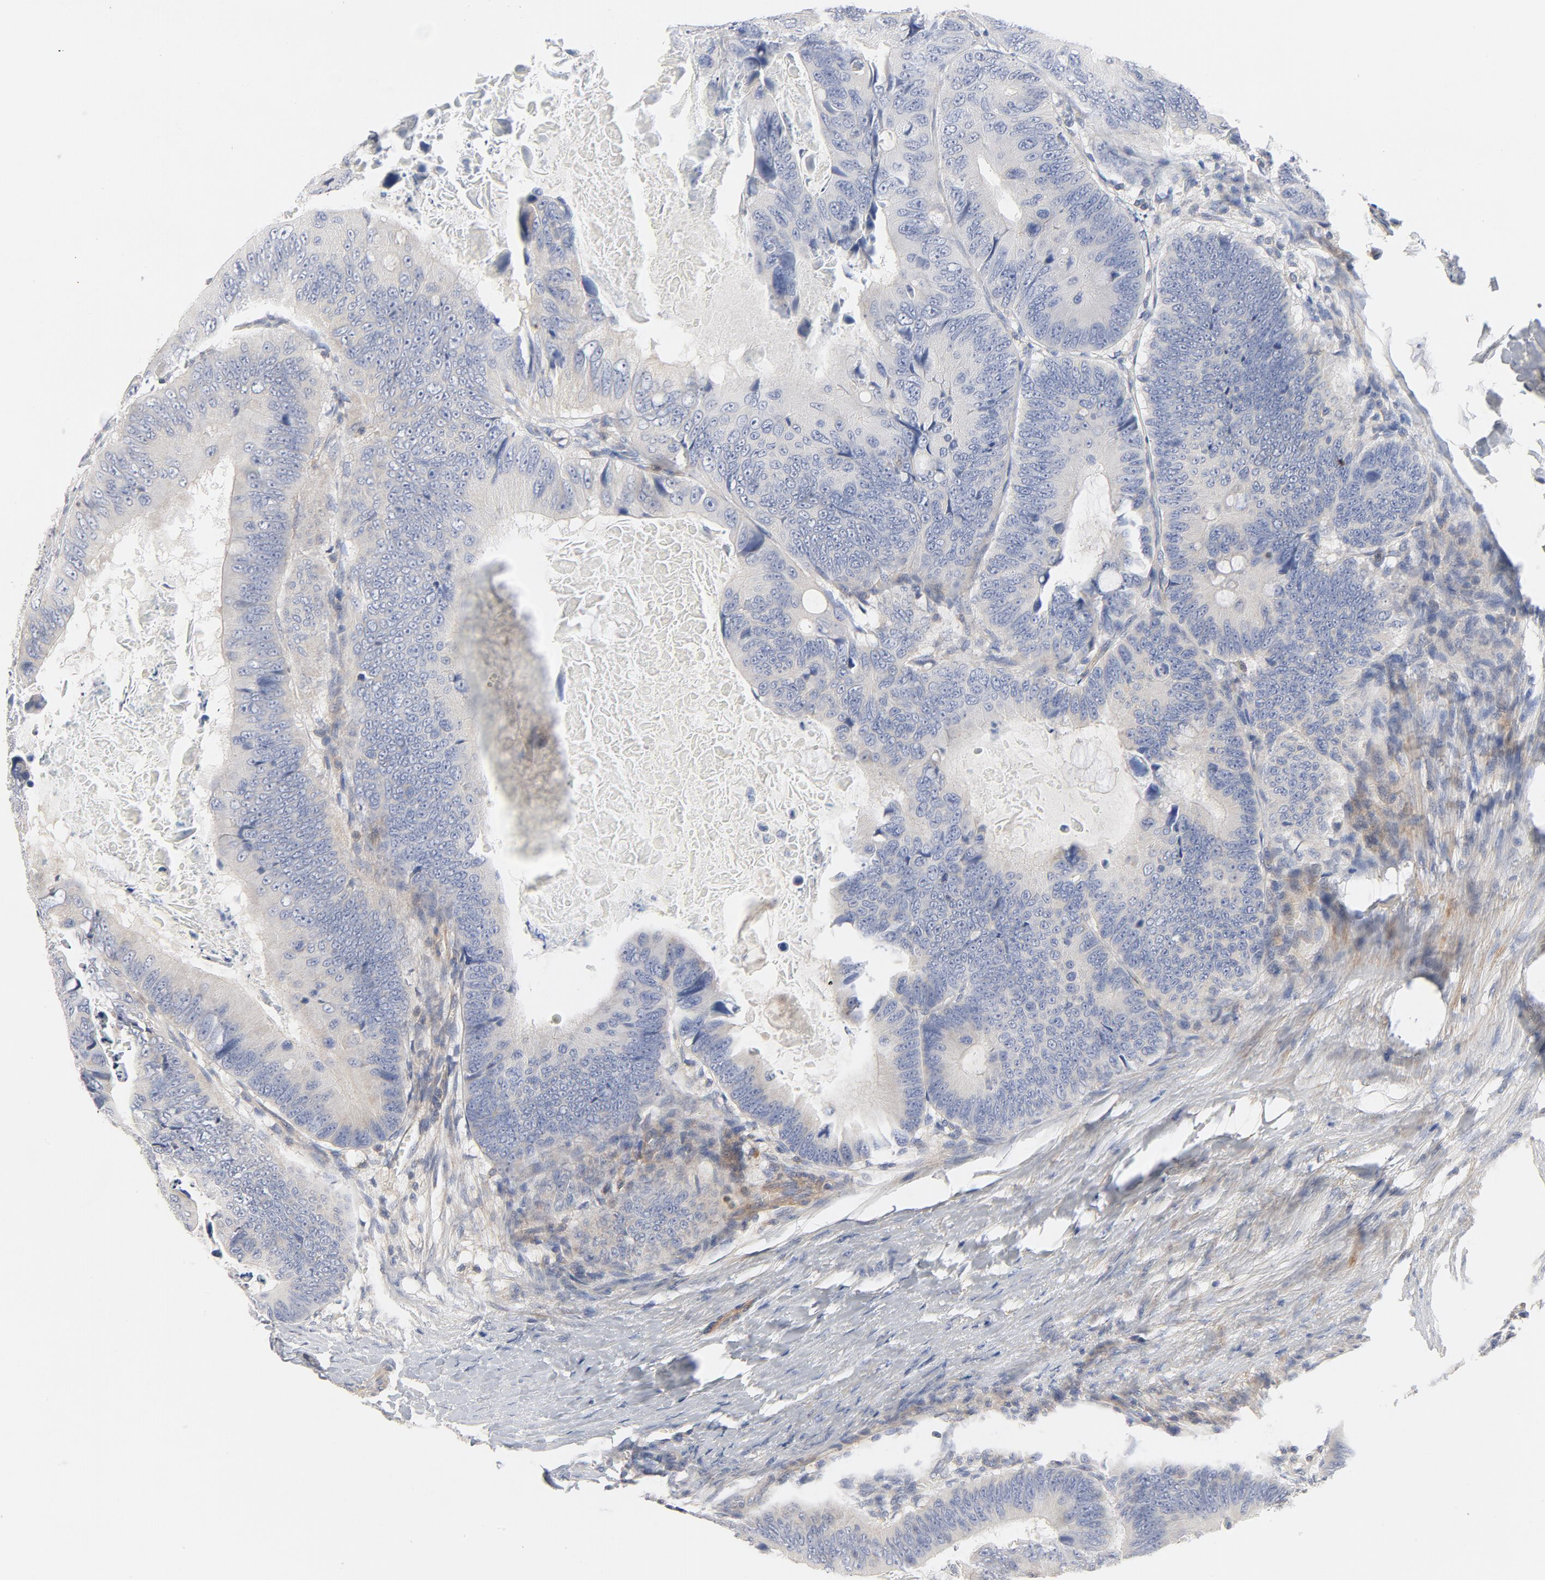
{"staining": {"intensity": "negative", "quantity": "none", "location": "none"}, "tissue": "colorectal cancer", "cell_type": "Tumor cells", "image_type": "cancer", "snomed": [{"axis": "morphology", "description": "Adenocarcinoma, NOS"}, {"axis": "topography", "description": "Colon"}], "caption": "Tumor cells are negative for brown protein staining in colorectal cancer (adenocarcinoma).", "gene": "ROCK1", "patient": {"sex": "female", "age": 55}}